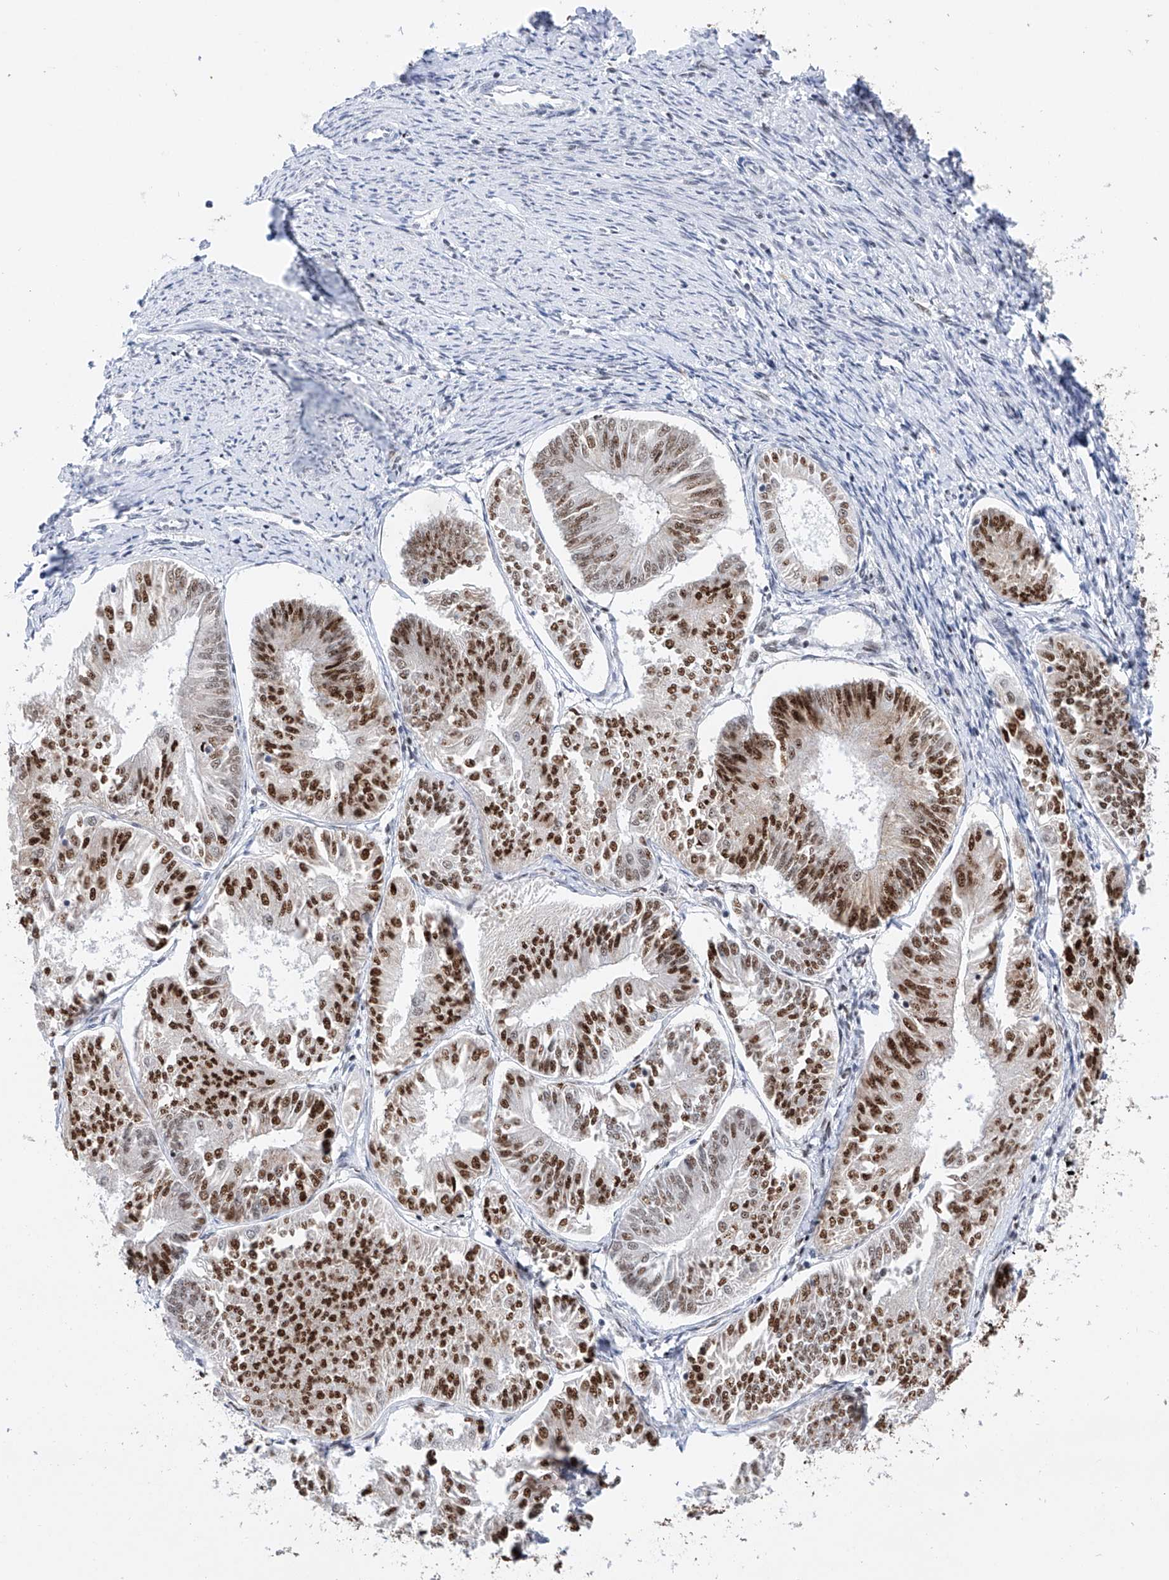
{"staining": {"intensity": "strong", "quantity": "25%-75%", "location": "nuclear"}, "tissue": "endometrial cancer", "cell_type": "Tumor cells", "image_type": "cancer", "snomed": [{"axis": "morphology", "description": "Adenocarcinoma, NOS"}, {"axis": "topography", "description": "Endometrium"}], "caption": "IHC of endometrial cancer displays high levels of strong nuclear expression in approximately 25%-75% of tumor cells.", "gene": "SRSF6", "patient": {"sex": "female", "age": 58}}